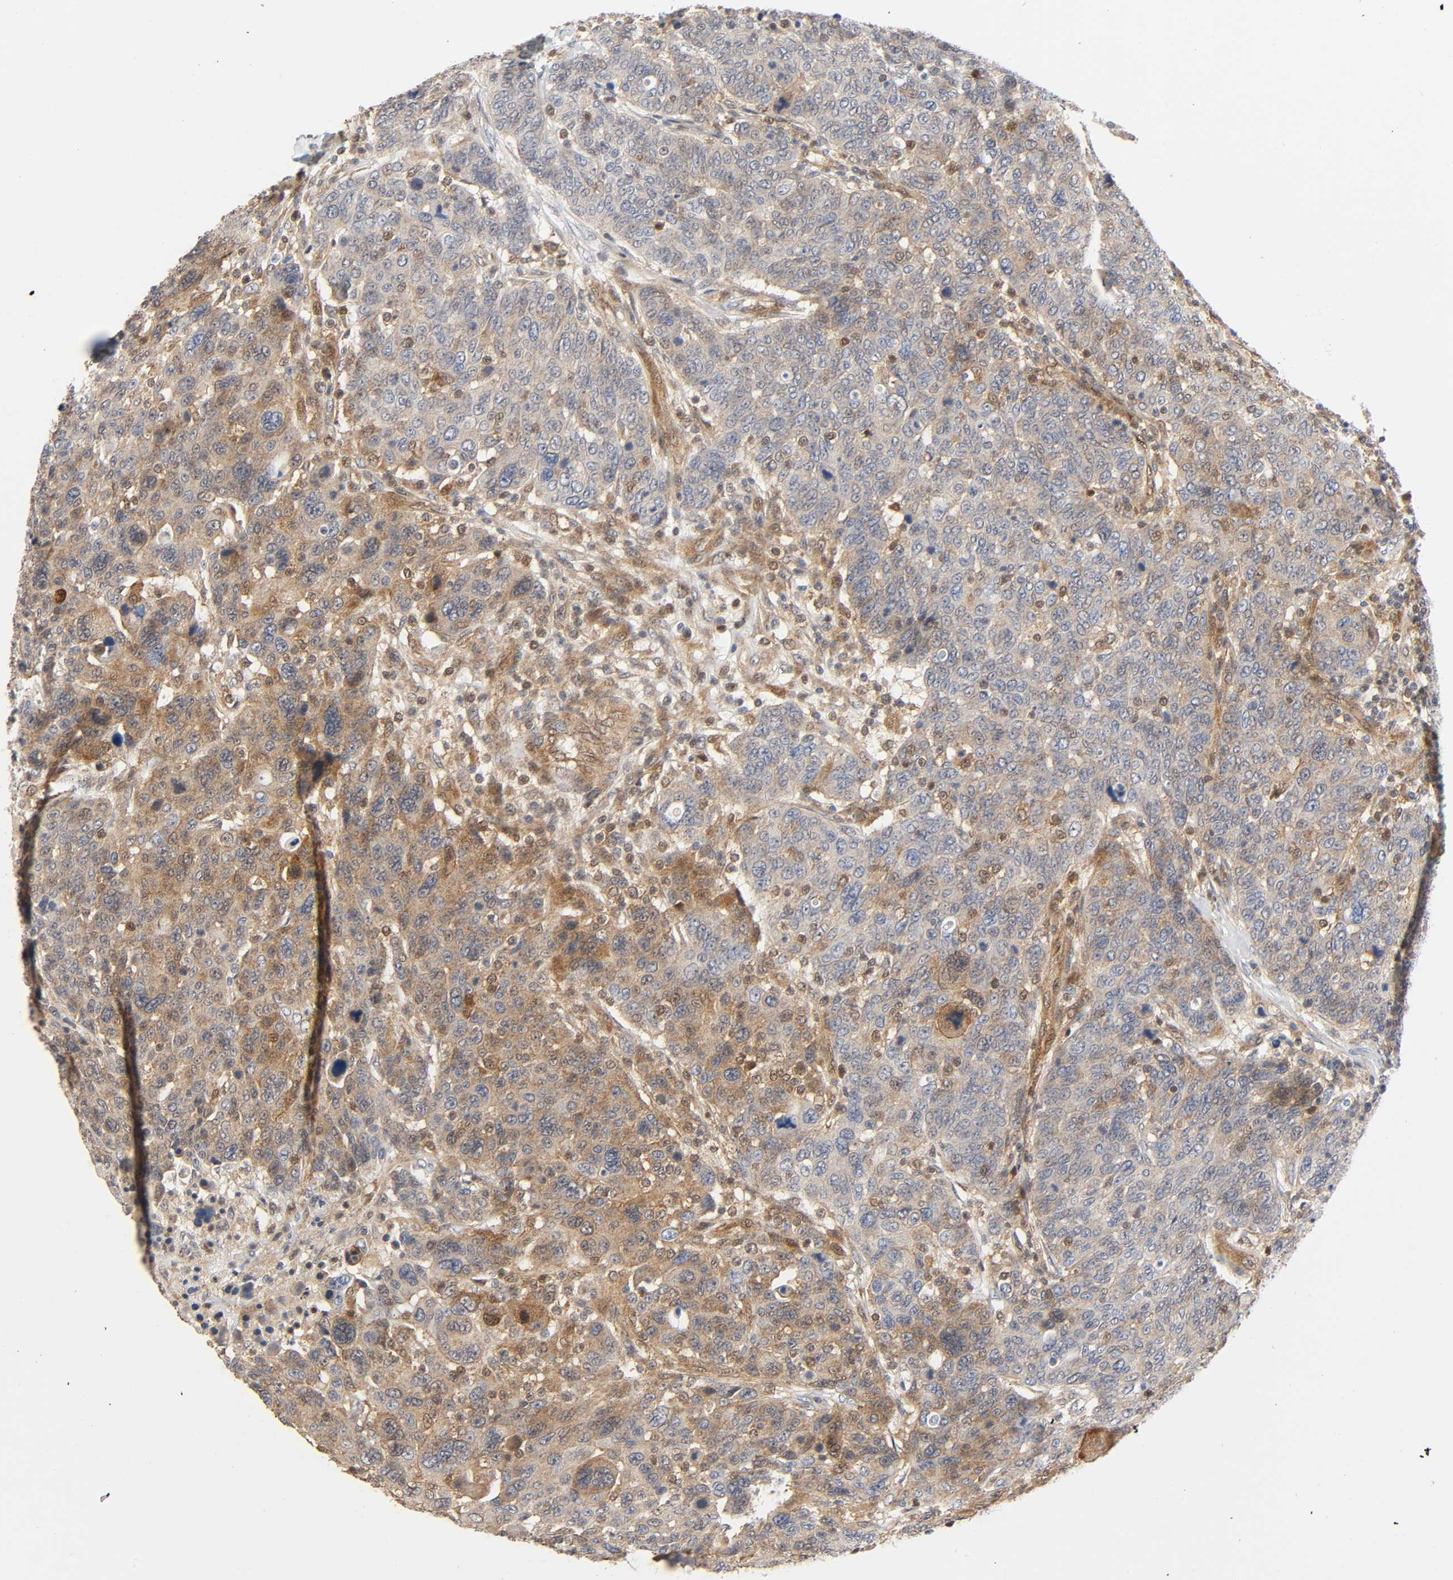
{"staining": {"intensity": "weak", "quantity": ">75%", "location": "cytoplasmic/membranous,nuclear"}, "tissue": "breast cancer", "cell_type": "Tumor cells", "image_type": "cancer", "snomed": [{"axis": "morphology", "description": "Duct carcinoma"}, {"axis": "topography", "description": "Breast"}], "caption": "Human breast cancer stained with a protein marker shows weak staining in tumor cells.", "gene": "CASP9", "patient": {"sex": "female", "age": 37}}